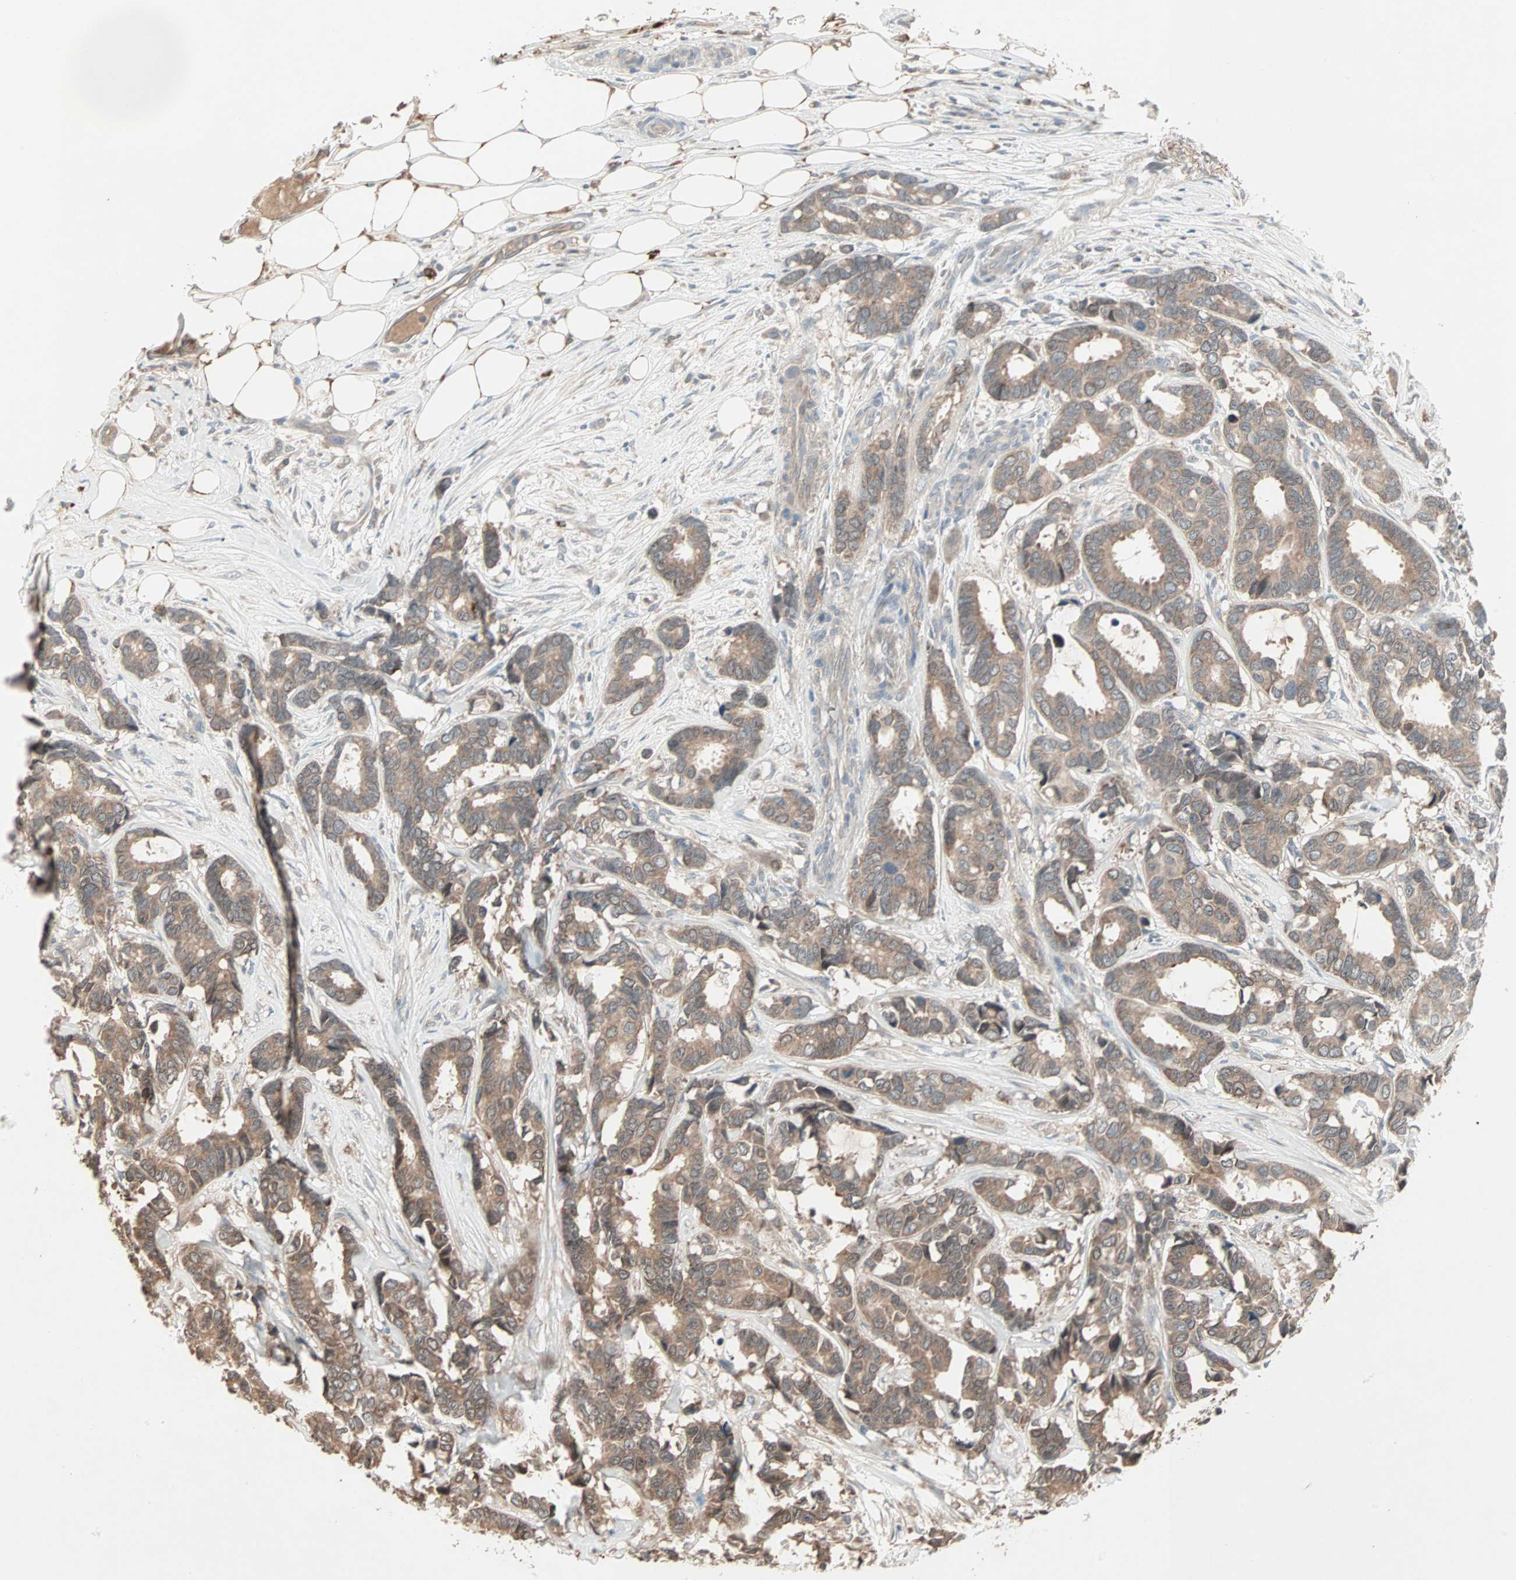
{"staining": {"intensity": "moderate", "quantity": ">75%", "location": "cytoplasmic/membranous"}, "tissue": "breast cancer", "cell_type": "Tumor cells", "image_type": "cancer", "snomed": [{"axis": "morphology", "description": "Duct carcinoma"}, {"axis": "topography", "description": "Breast"}], "caption": "Protein staining shows moderate cytoplasmic/membranous positivity in approximately >75% of tumor cells in breast infiltrating ductal carcinoma.", "gene": "JMJD7-PLA2G4B", "patient": {"sex": "female", "age": 87}}